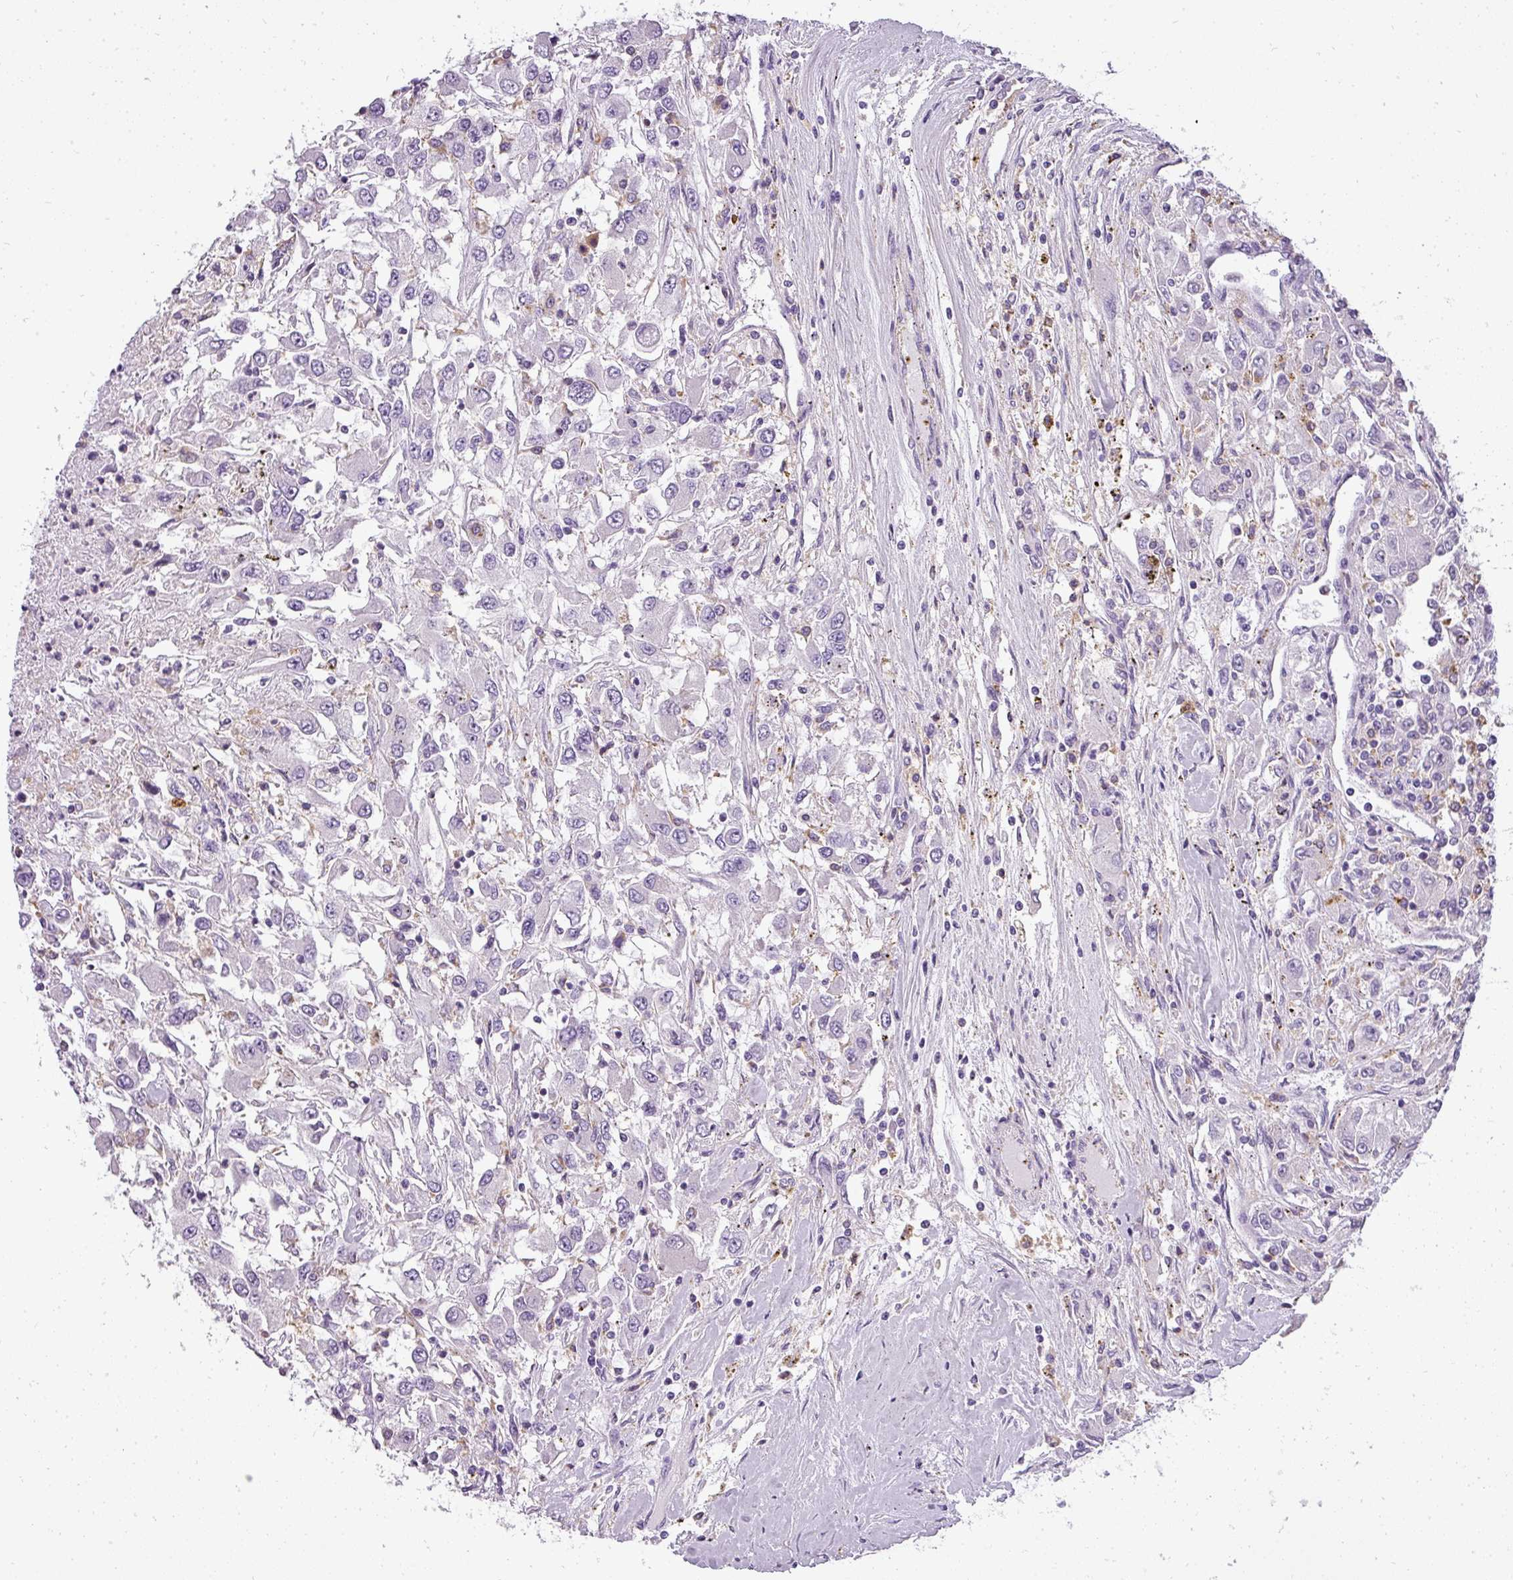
{"staining": {"intensity": "negative", "quantity": "none", "location": "none"}, "tissue": "renal cancer", "cell_type": "Tumor cells", "image_type": "cancer", "snomed": [{"axis": "morphology", "description": "Adenocarcinoma, NOS"}, {"axis": "topography", "description": "Kidney"}], "caption": "The histopathology image shows no significant positivity in tumor cells of adenocarcinoma (renal).", "gene": "ATP6V1D", "patient": {"sex": "female", "age": 67}}